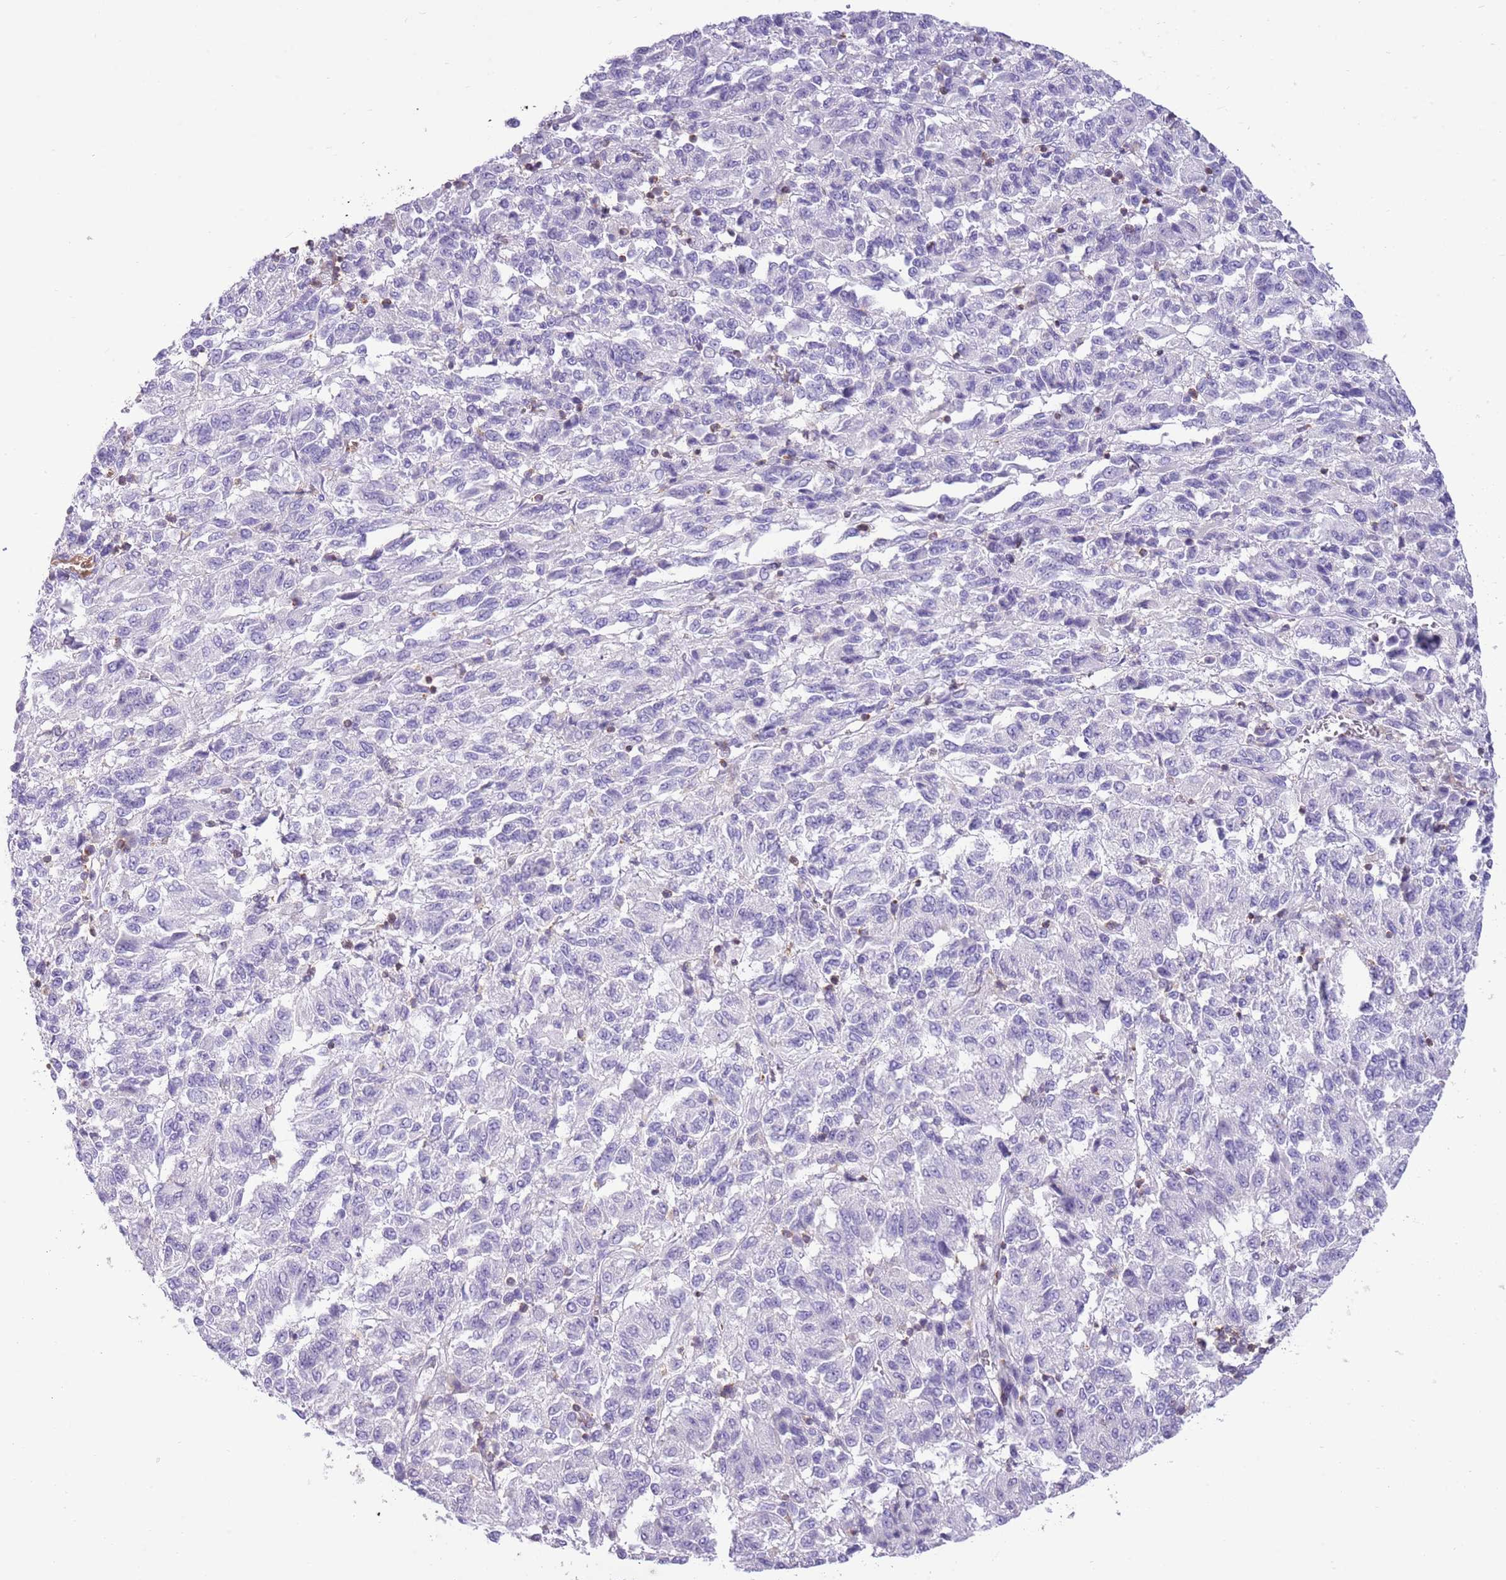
{"staining": {"intensity": "negative", "quantity": "none", "location": "none"}, "tissue": "melanoma", "cell_type": "Tumor cells", "image_type": "cancer", "snomed": [{"axis": "morphology", "description": "Malignant melanoma, Metastatic site"}, {"axis": "topography", "description": "Lung"}], "caption": "Immunohistochemical staining of malignant melanoma (metastatic site) displays no significant staining in tumor cells.", "gene": "OR4Q3", "patient": {"sex": "male", "age": 64}}